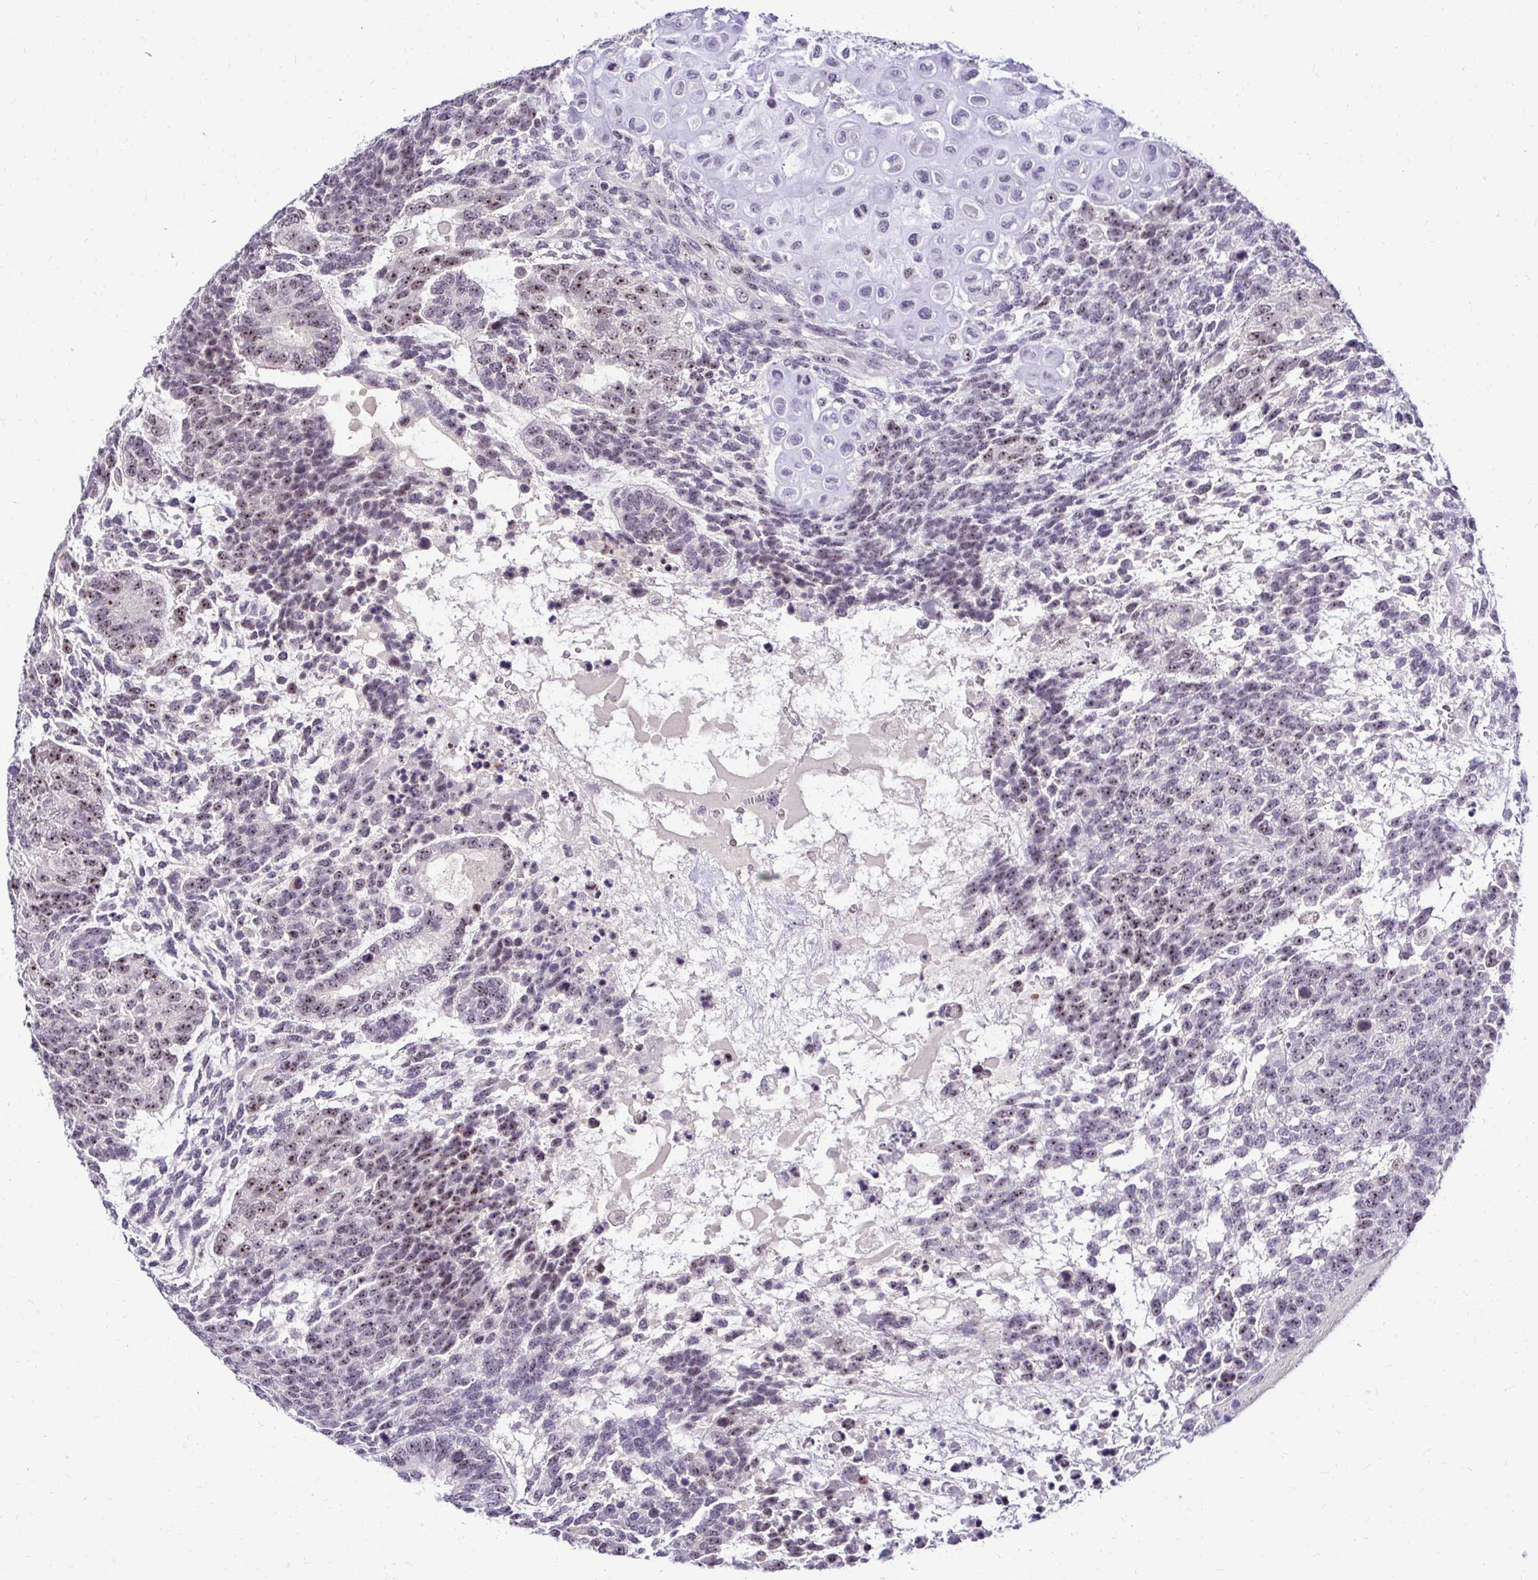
{"staining": {"intensity": "weak", "quantity": "<25%", "location": "nuclear"}, "tissue": "testis cancer", "cell_type": "Tumor cells", "image_type": "cancer", "snomed": [{"axis": "morphology", "description": "Carcinoma, Embryonal, NOS"}, {"axis": "topography", "description": "Testis"}], "caption": "The image shows no staining of tumor cells in embryonal carcinoma (testis).", "gene": "NIFK", "patient": {"sex": "male", "age": 23}}